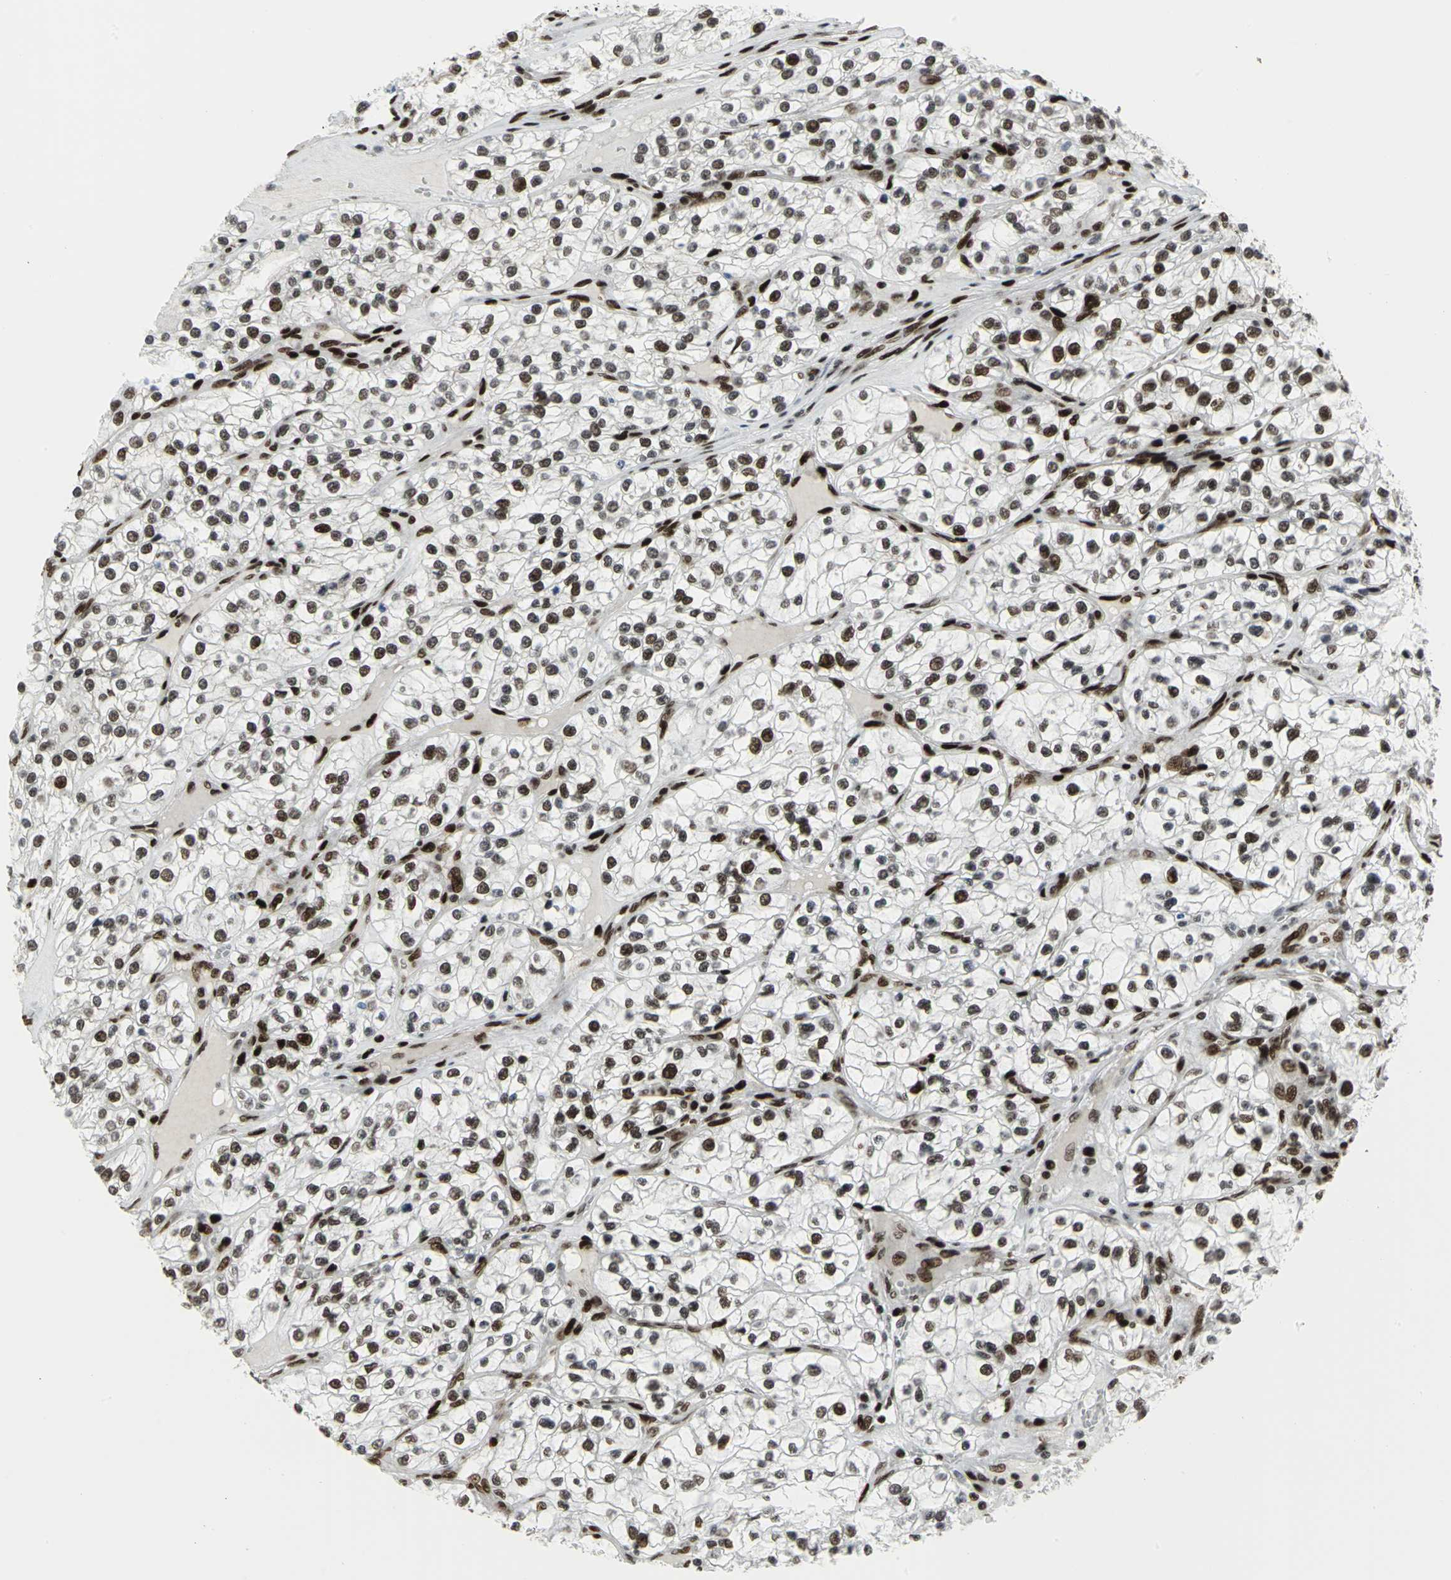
{"staining": {"intensity": "strong", "quantity": ">75%", "location": "nuclear"}, "tissue": "renal cancer", "cell_type": "Tumor cells", "image_type": "cancer", "snomed": [{"axis": "morphology", "description": "Adenocarcinoma, NOS"}, {"axis": "topography", "description": "Kidney"}], "caption": "Human renal cancer (adenocarcinoma) stained with a protein marker demonstrates strong staining in tumor cells.", "gene": "SMARCA4", "patient": {"sex": "female", "age": 57}}